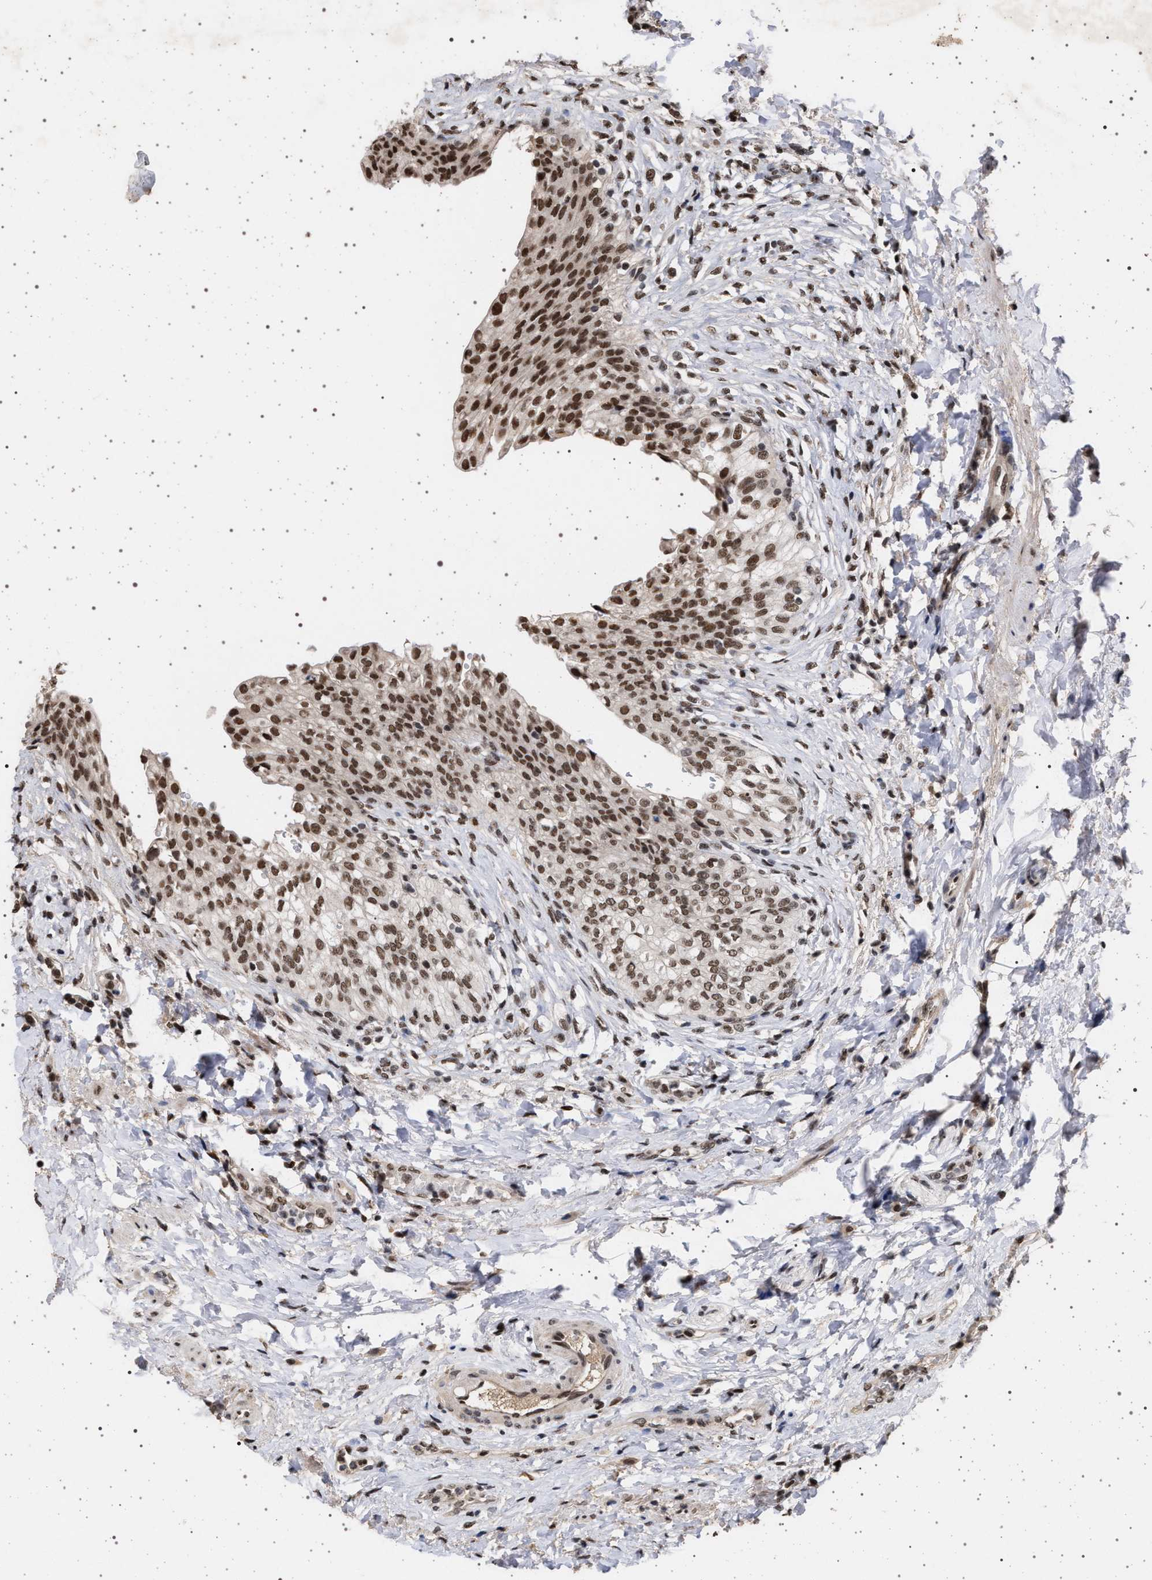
{"staining": {"intensity": "strong", "quantity": ">75%", "location": "nuclear"}, "tissue": "urinary bladder", "cell_type": "Urothelial cells", "image_type": "normal", "snomed": [{"axis": "morphology", "description": "Urothelial carcinoma, High grade"}, {"axis": "topography", "description": "Urinary bladder"}], "caption": "A brown stain highlights strong nuclear positivity of a protein in urothelial cells of normal human urinary bladder.", "gene": "PHF12", "patient": {"sex": "male", "age": 46}}